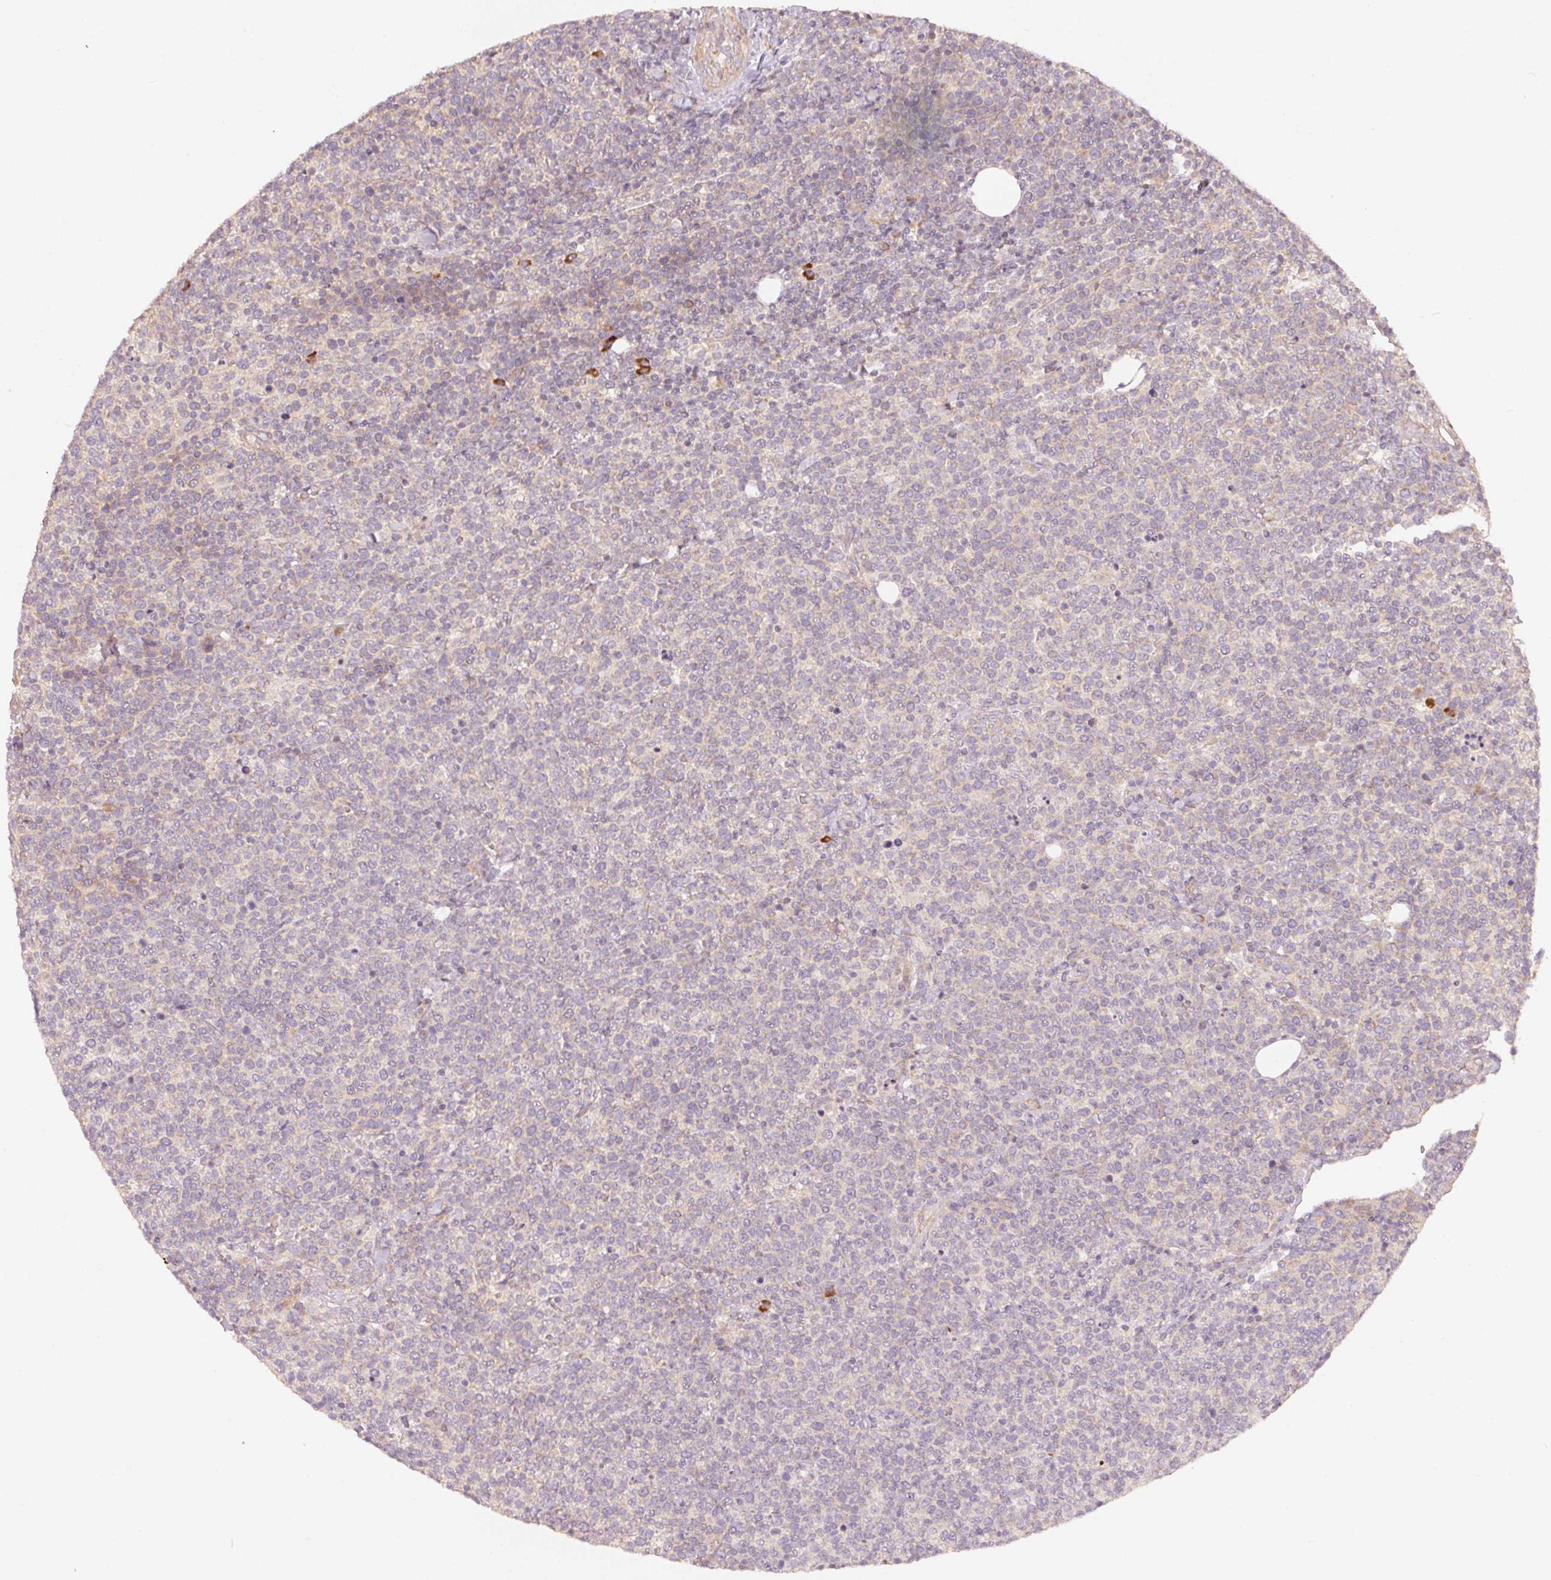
{"staining": {"intensity": "negative", "quantity": "none", "location": "none"}, "tissue": "lymphoma", "cell_type": "Tumor cells", "image_type": "cancer", "snomed": [{"axis": "morphology", "description": "Malignant lymphoma, non-Hodgkin's type, High grade"}, {"axis": "topography", "description": "Lymph node"}], "caption": "A micrograph of lymphoma stained for a protein demonstrates no brown staining in tumor cells.", "gene": "BLOC1S2", "patient": {"sex": "male", "age": 61}}